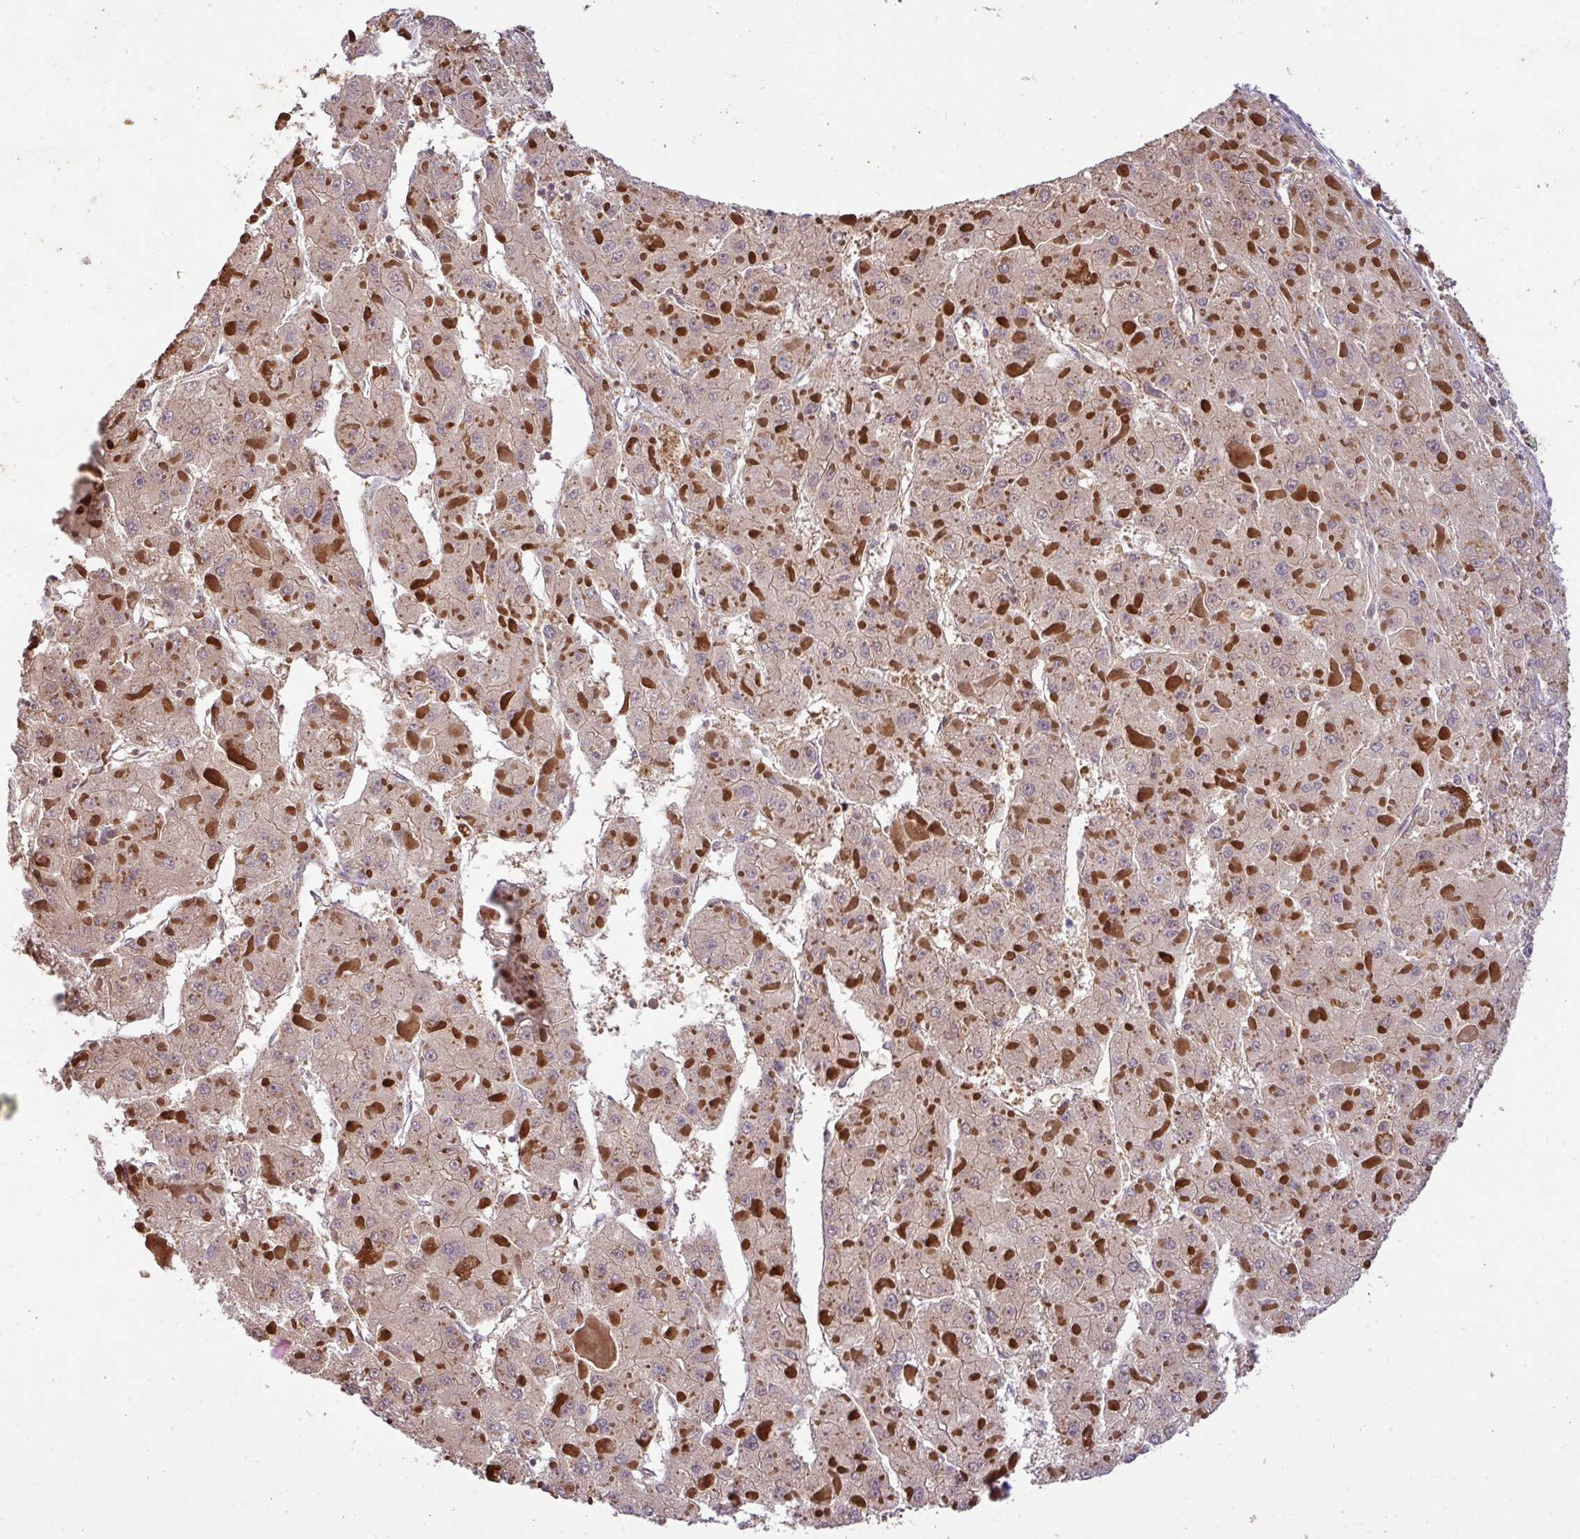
{"staining": {"intensity": "negative", "quantity": "none", "location": "none"}, "tissue": "liver cancer", "cell_type": "Tumor cells", "image_type": "cancer", "snomed": [{"axis": "morphology", "description": "Carcinoma, Hepatocellular, NOS"}, {"axis": "topography", "description": "Liver"}], "caption": "Liver cancer (hepatocellular carcinoma) was stained to show a protein in brown. There is no significant positivity in tumor cells. (Brightfield microscopy of DAB (3,3'-diaminobenzidine) IHC at high magnification).", "gene": "GSPT1", "patient": {"sex": "female", "age": 73}}